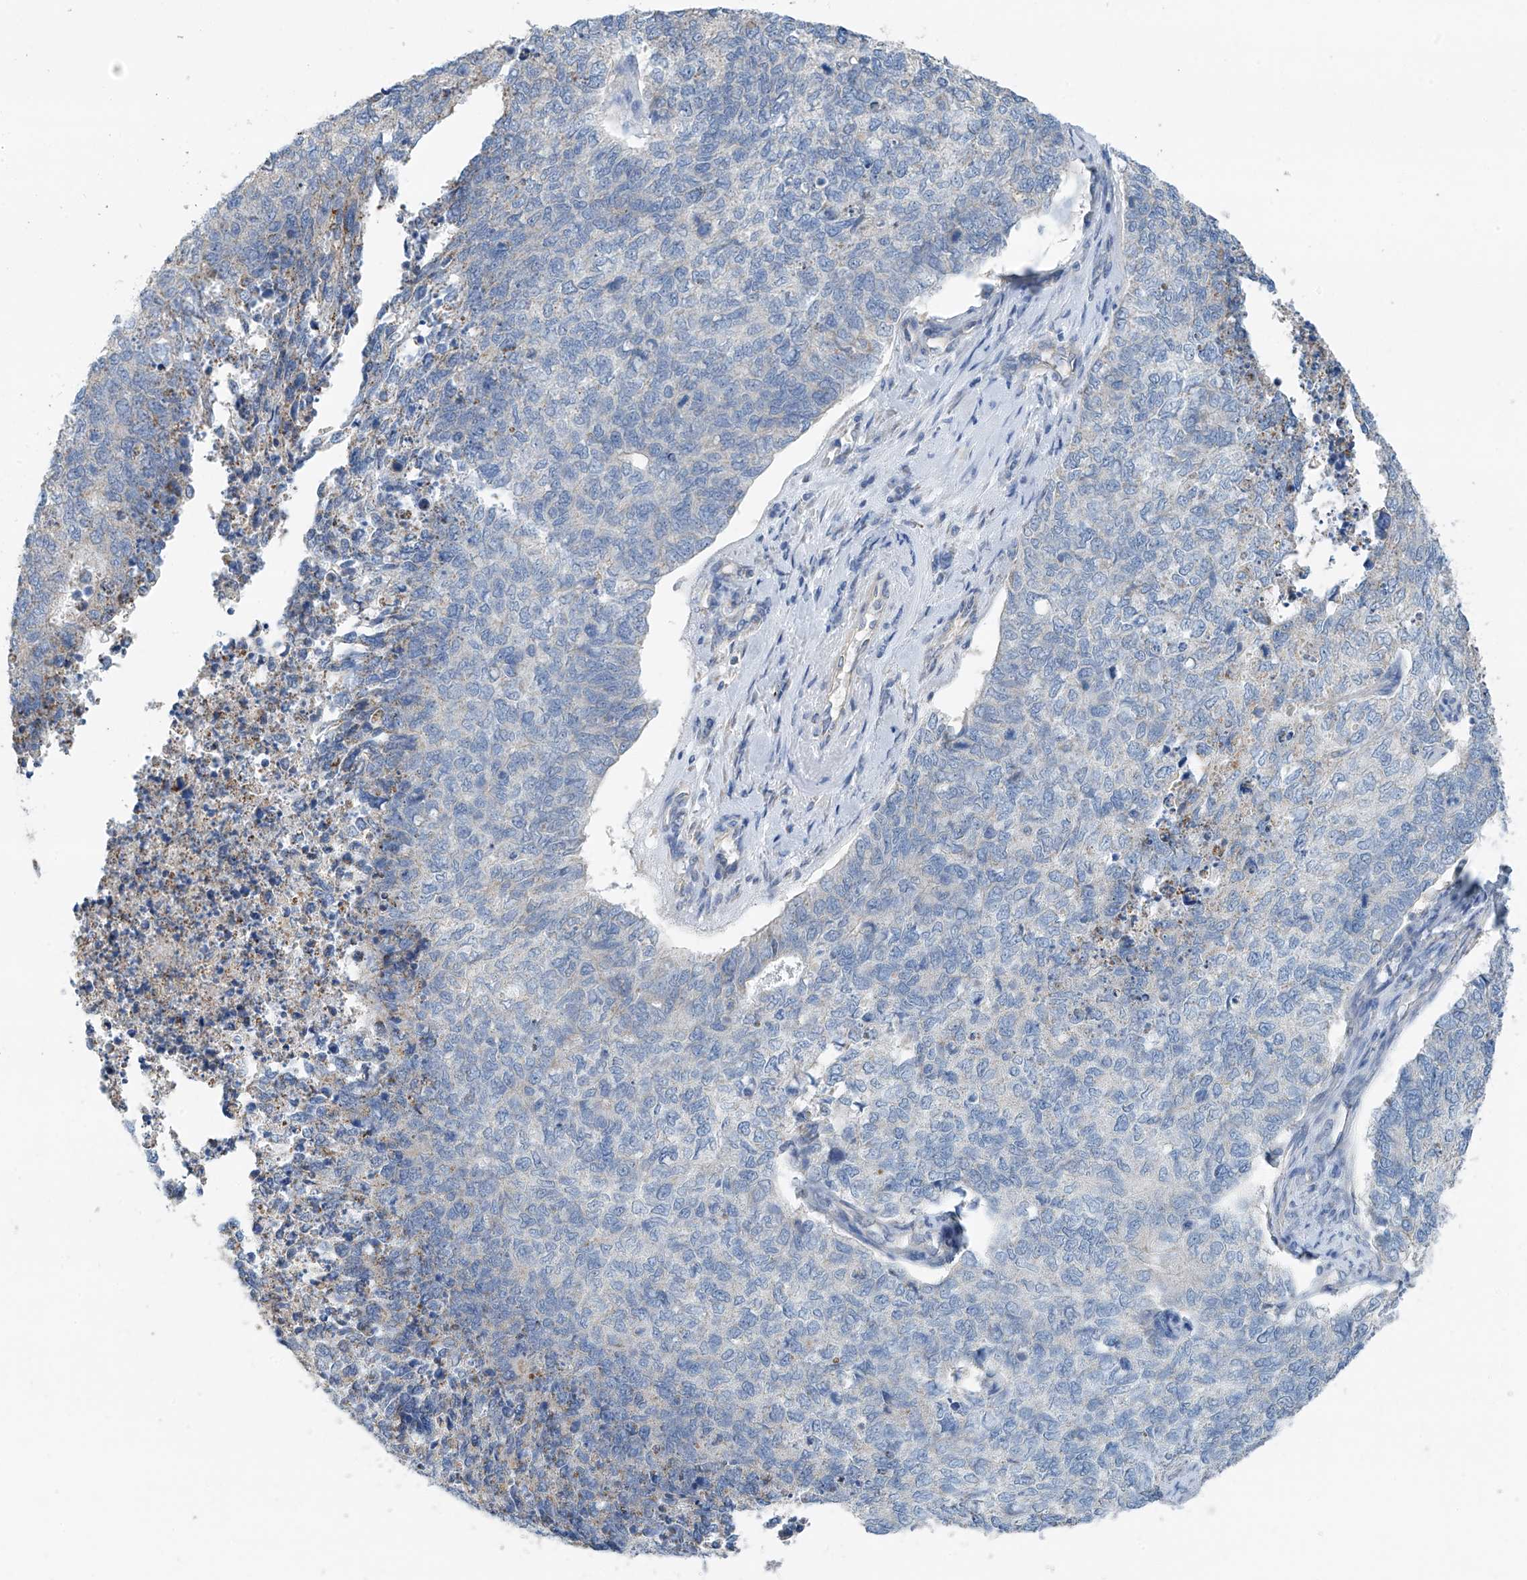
{"staining": {"intensity": "negative", "quantity": "none", "location": "none"}, "tissue": "cervical cancer", "cell_type": "Tumor cells", "image_type": "cancer", "snomed": [{"axis": "morphology", "description": "Squamous cell carcinoma, NOS"}, {"axis": "topography", "description": "Cervix"}], "caption": "Human cervical squamous cell carcinoma stained for a protein using immunohistochemistry displays no expression in tumor cells.", "gene": "SYN3", "patient": {"sex": "female", "age": 63}}